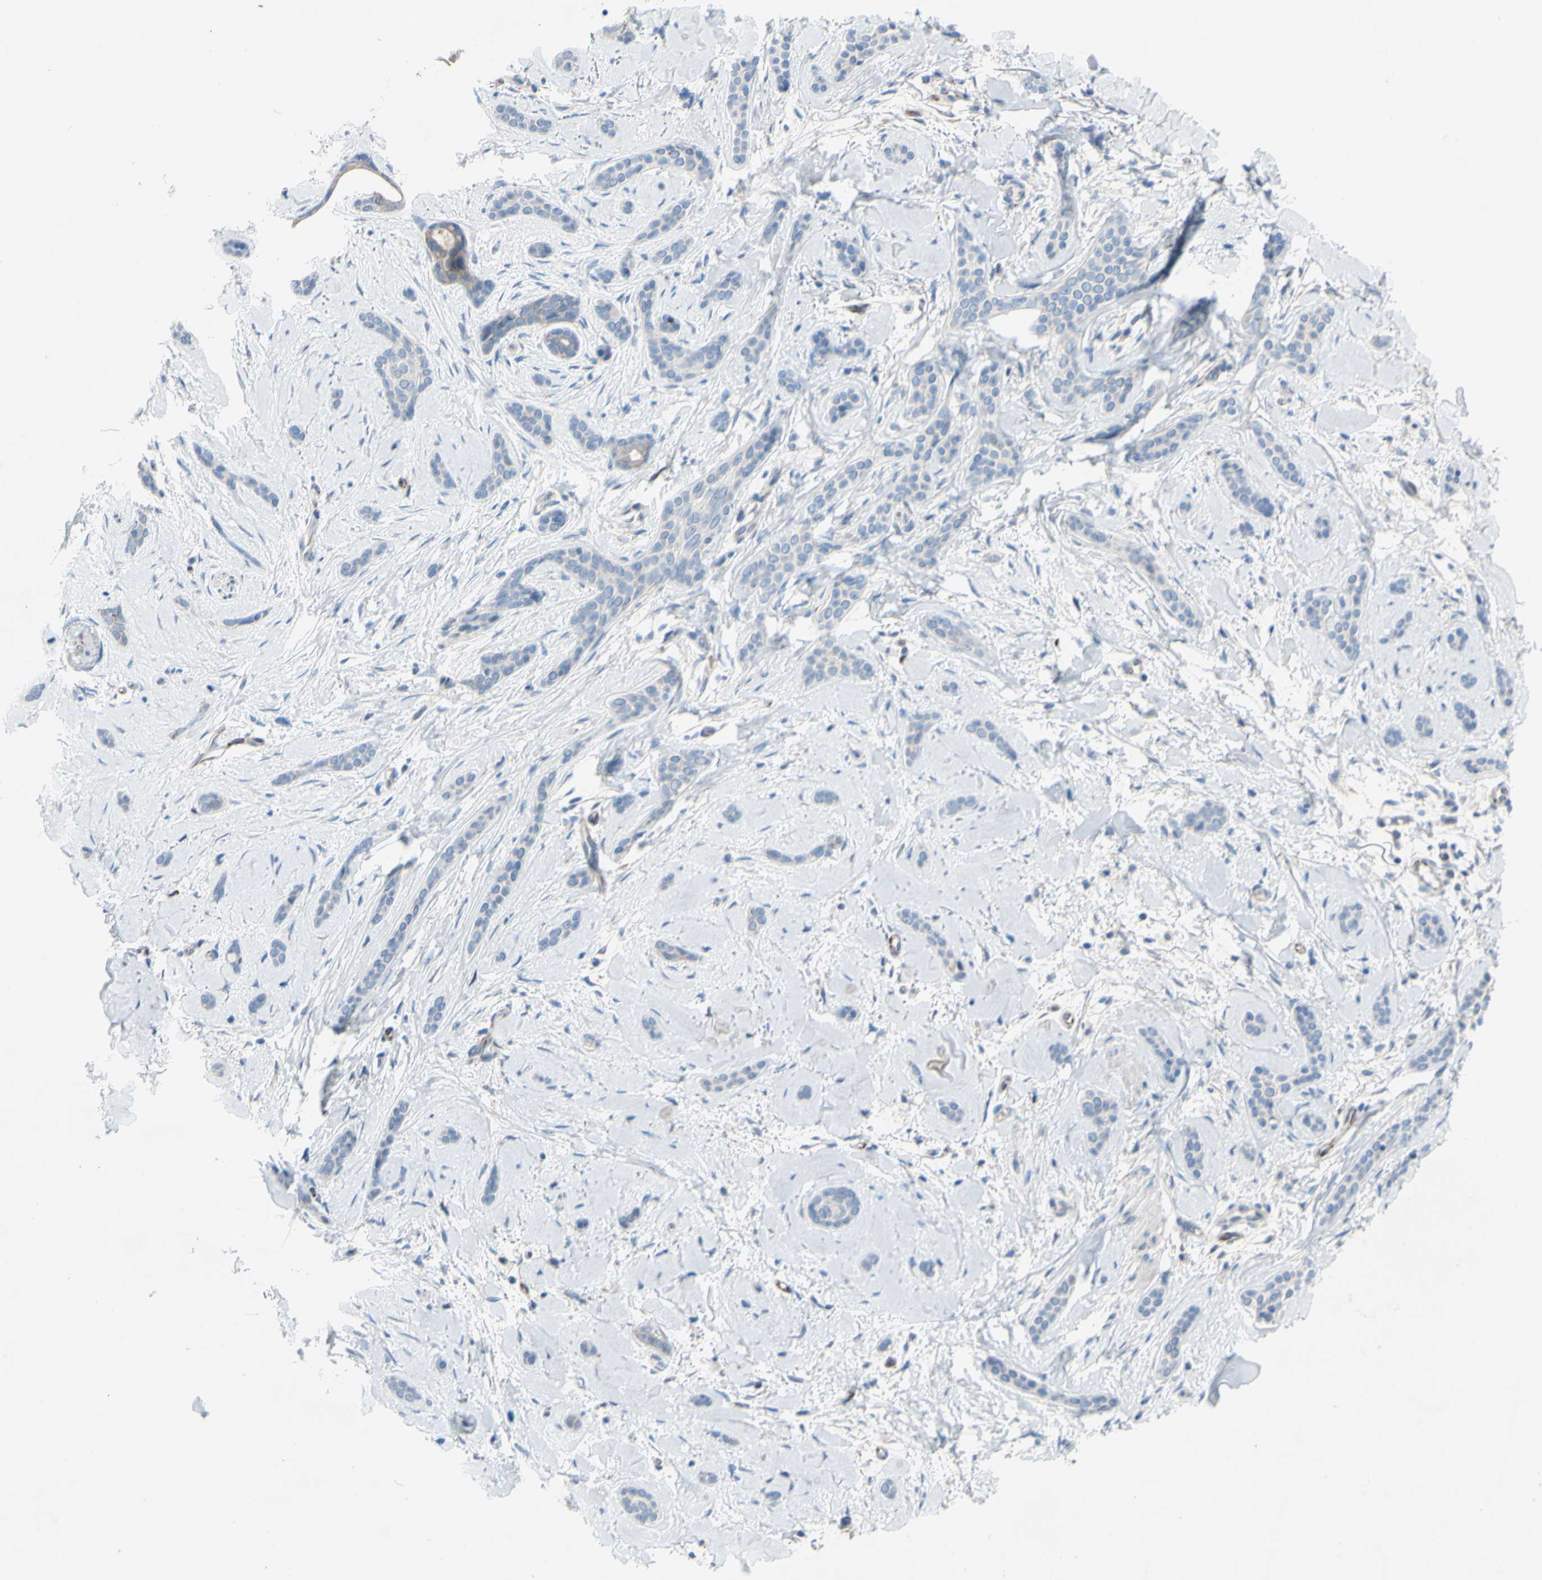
{"staining": {"intensity": "negative", "quantity": "none", "location": "none"}, "tissue": "skin cancer", "cell_type": "Tumor cells", "image_type": "cancer", "snomed": [{"axis": "morphology", "description": "Basal cell carcinoma"}, {"axis": "morphology", "description": "Adnexal tumor, benign"}, {"axis": "topography", "description": "Skin"}], "caption": "IHC of human skin cancer (basal cell carcinoma) displays no expression in tumor cells.", "gene": "CDCP1", "patient": {"sex": "female", "age": 42}}